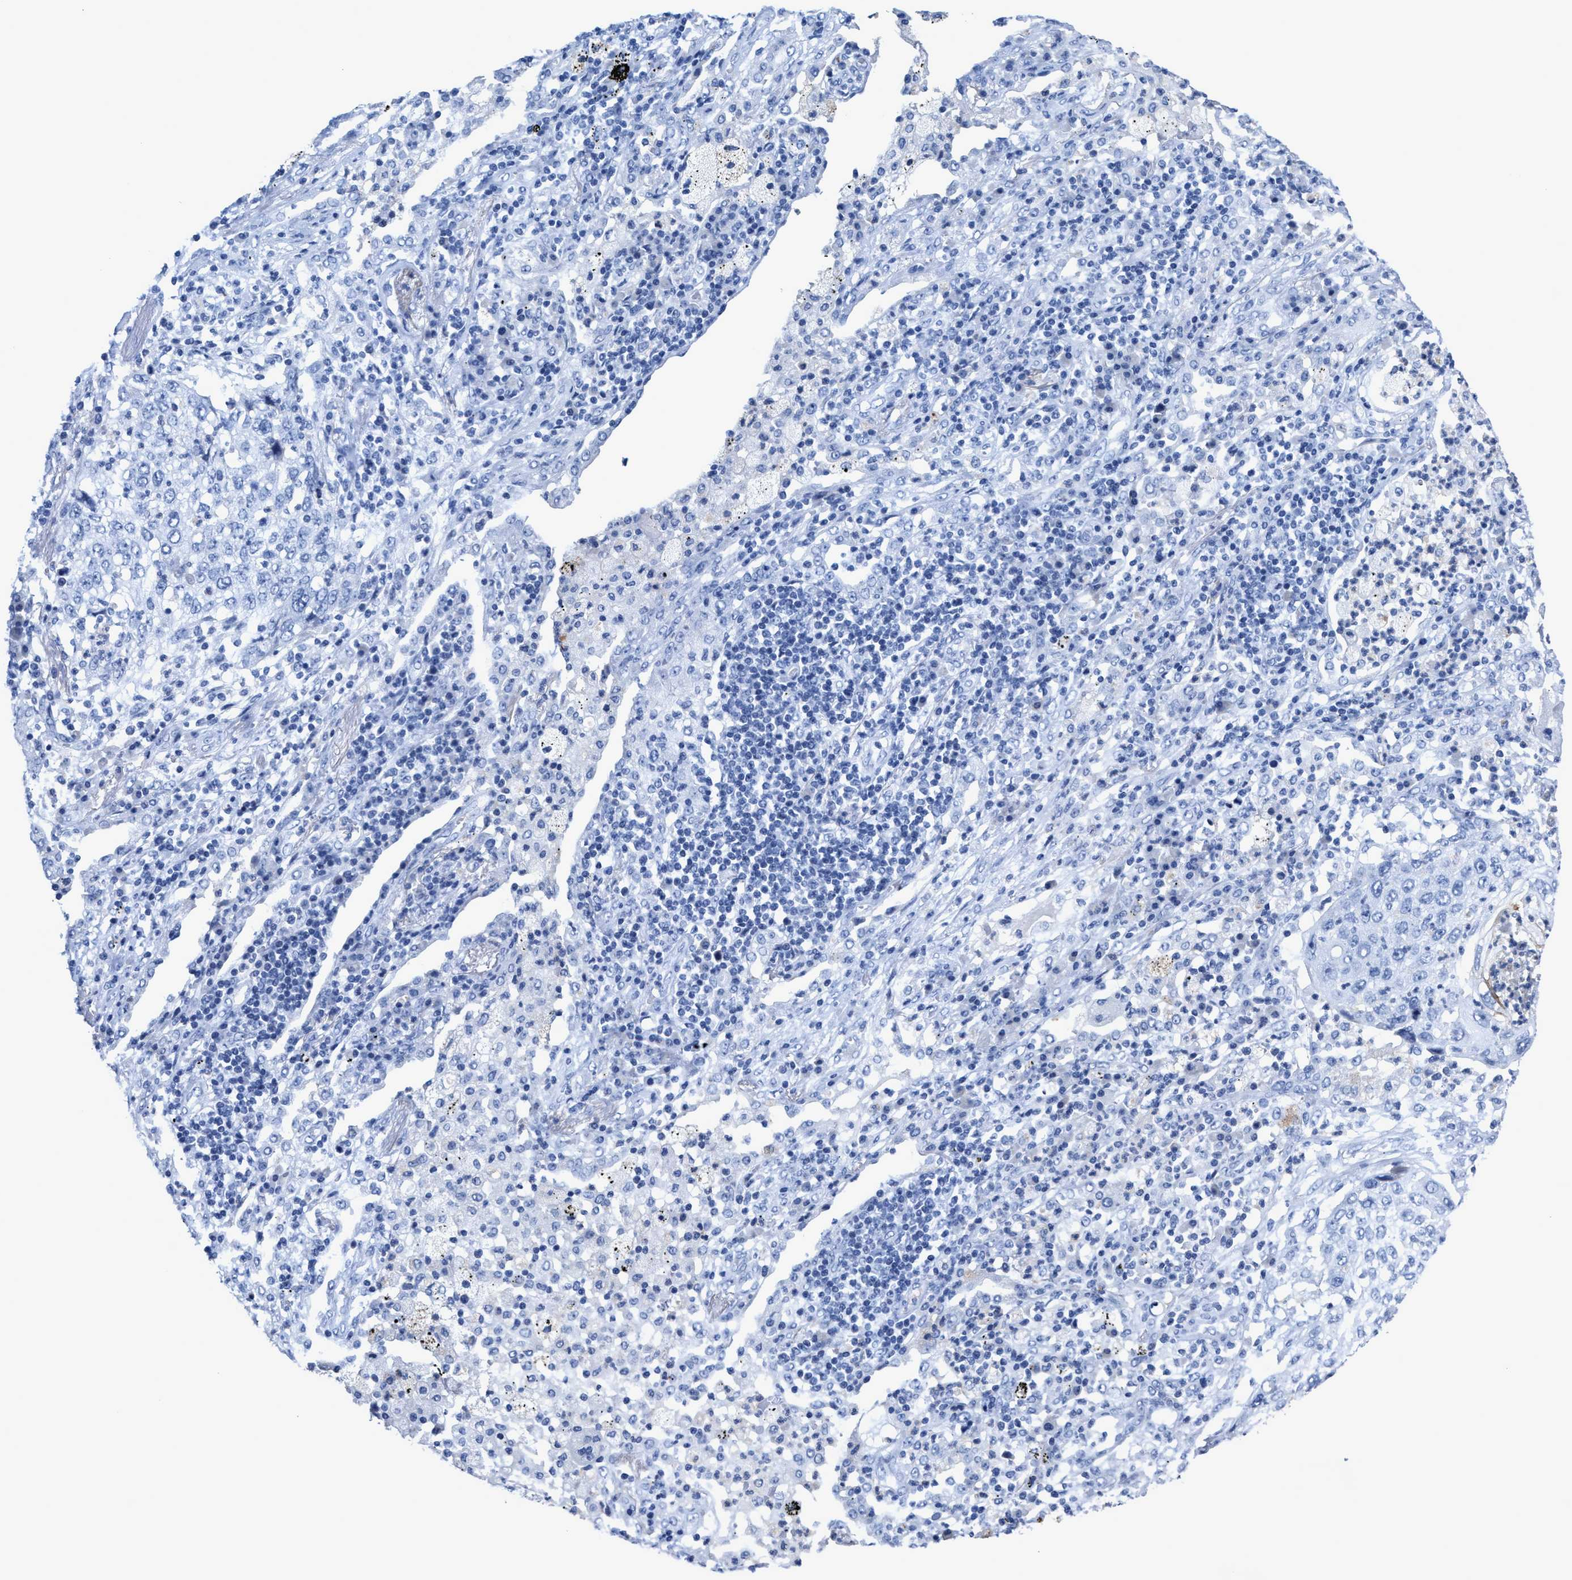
{"staining": {"intensity": "negative", "quantity": "none", "location": "none"}, "tissue": "lung cancer", "cell_type": "Tumor cells", "image_type": "cancer", "snomed": [{"axis": "morphology", "description": "Squamous cell carcinoma, NOS"}, {"axis": "topography", "description": "Lung"}], "caption": "This is a micrograph of immunohistochemistry (IHC) staining of lung cancer, which shows no positivity in tumor cells.", "gene": "CEACAM5", "patient": {"sex": "female", "age": 63}}